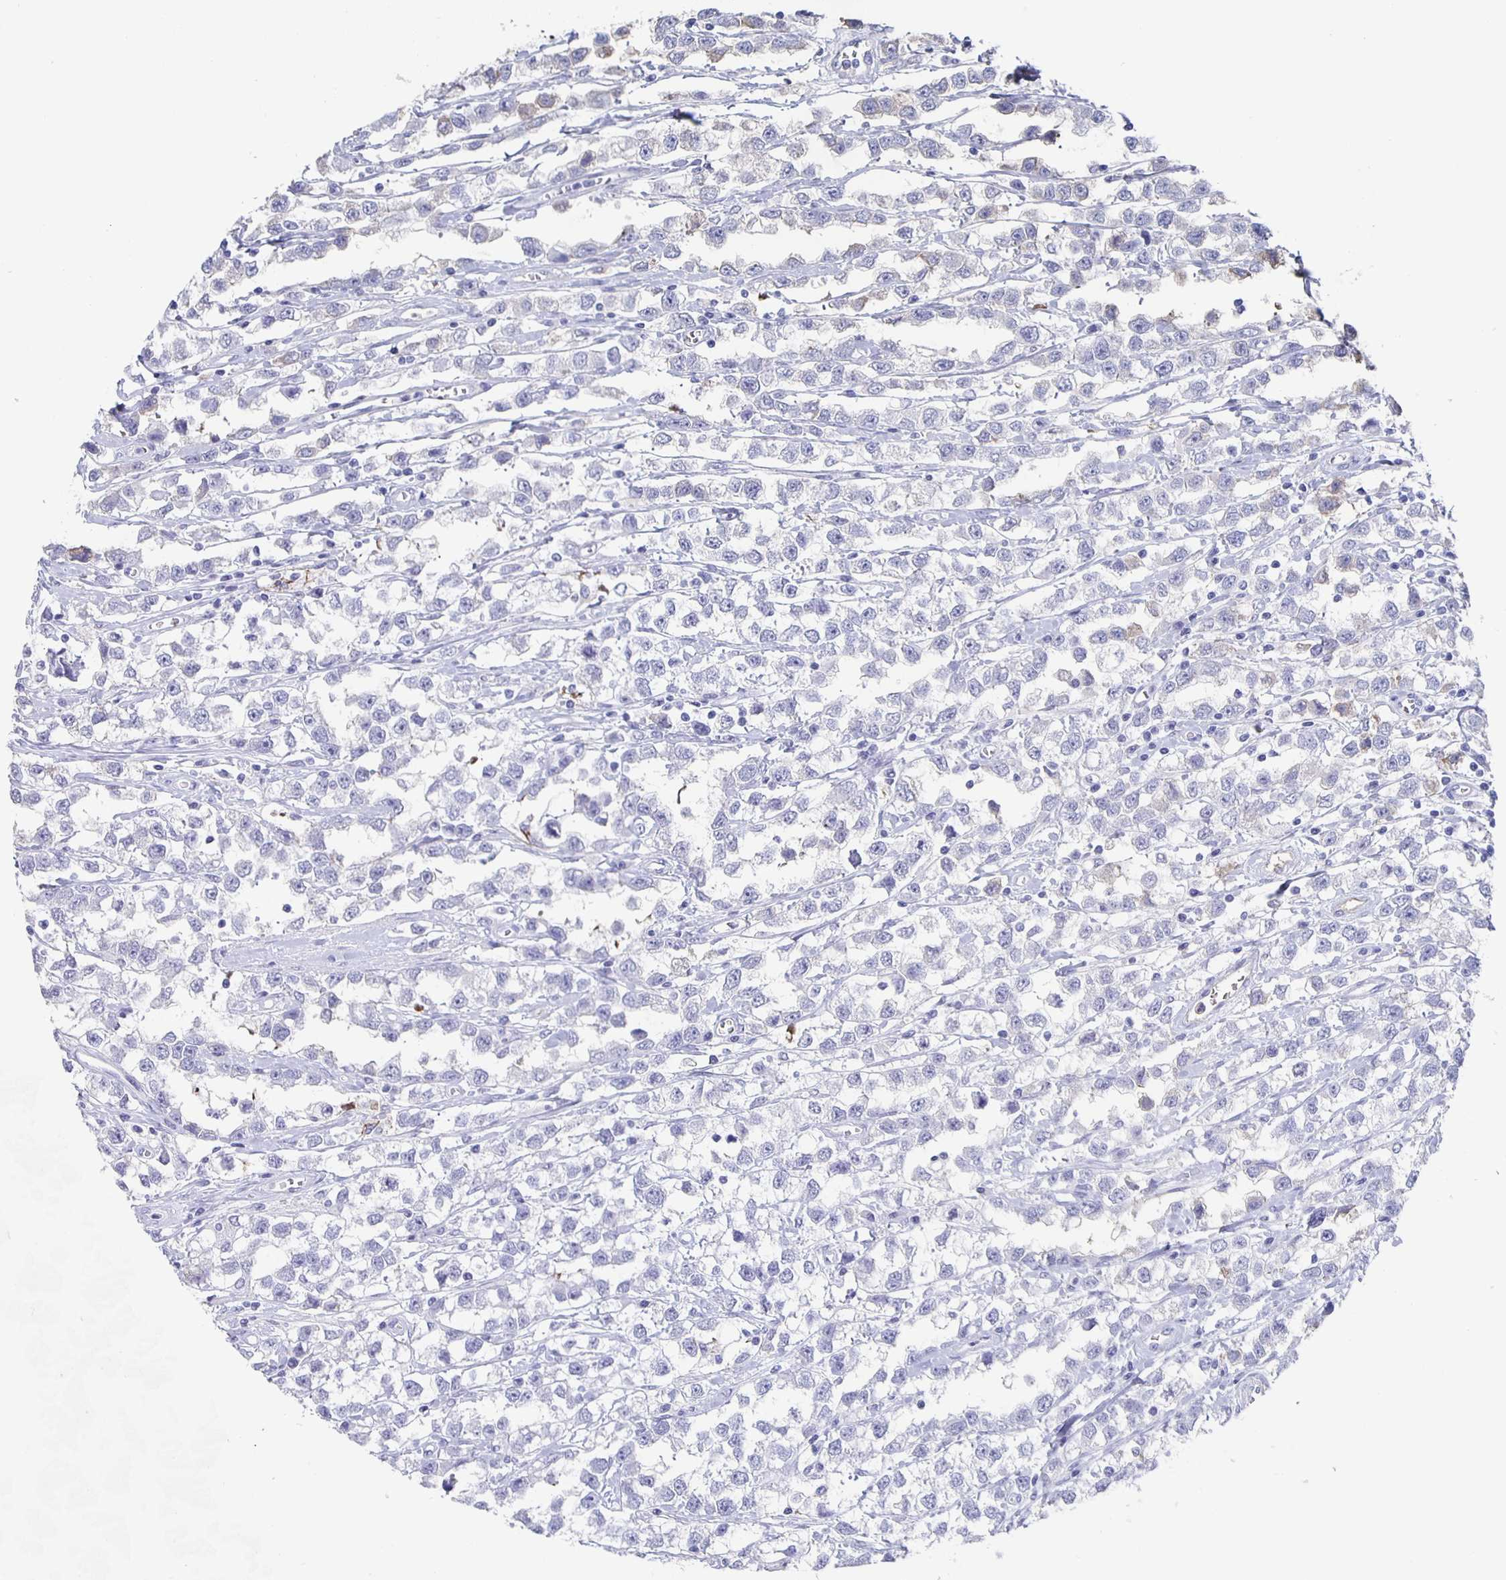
{"staining": {"intensity": "negative", "quantity": "none", "location": "none"}, "tissue": "testis cancer", "cell_type": "Tumor cells", "image_type": "cancer", "snomed": [{"axis": "morphology", "description": "Seminoma, NOS"}, {"axis": "topography", "description": "Testis"}], "caption": "IHC of human testis cancer (seminoma) exhibits no positivity in tumor cells.", "gene": "FGA", "patient": {"sex": "male", "age": 34}}